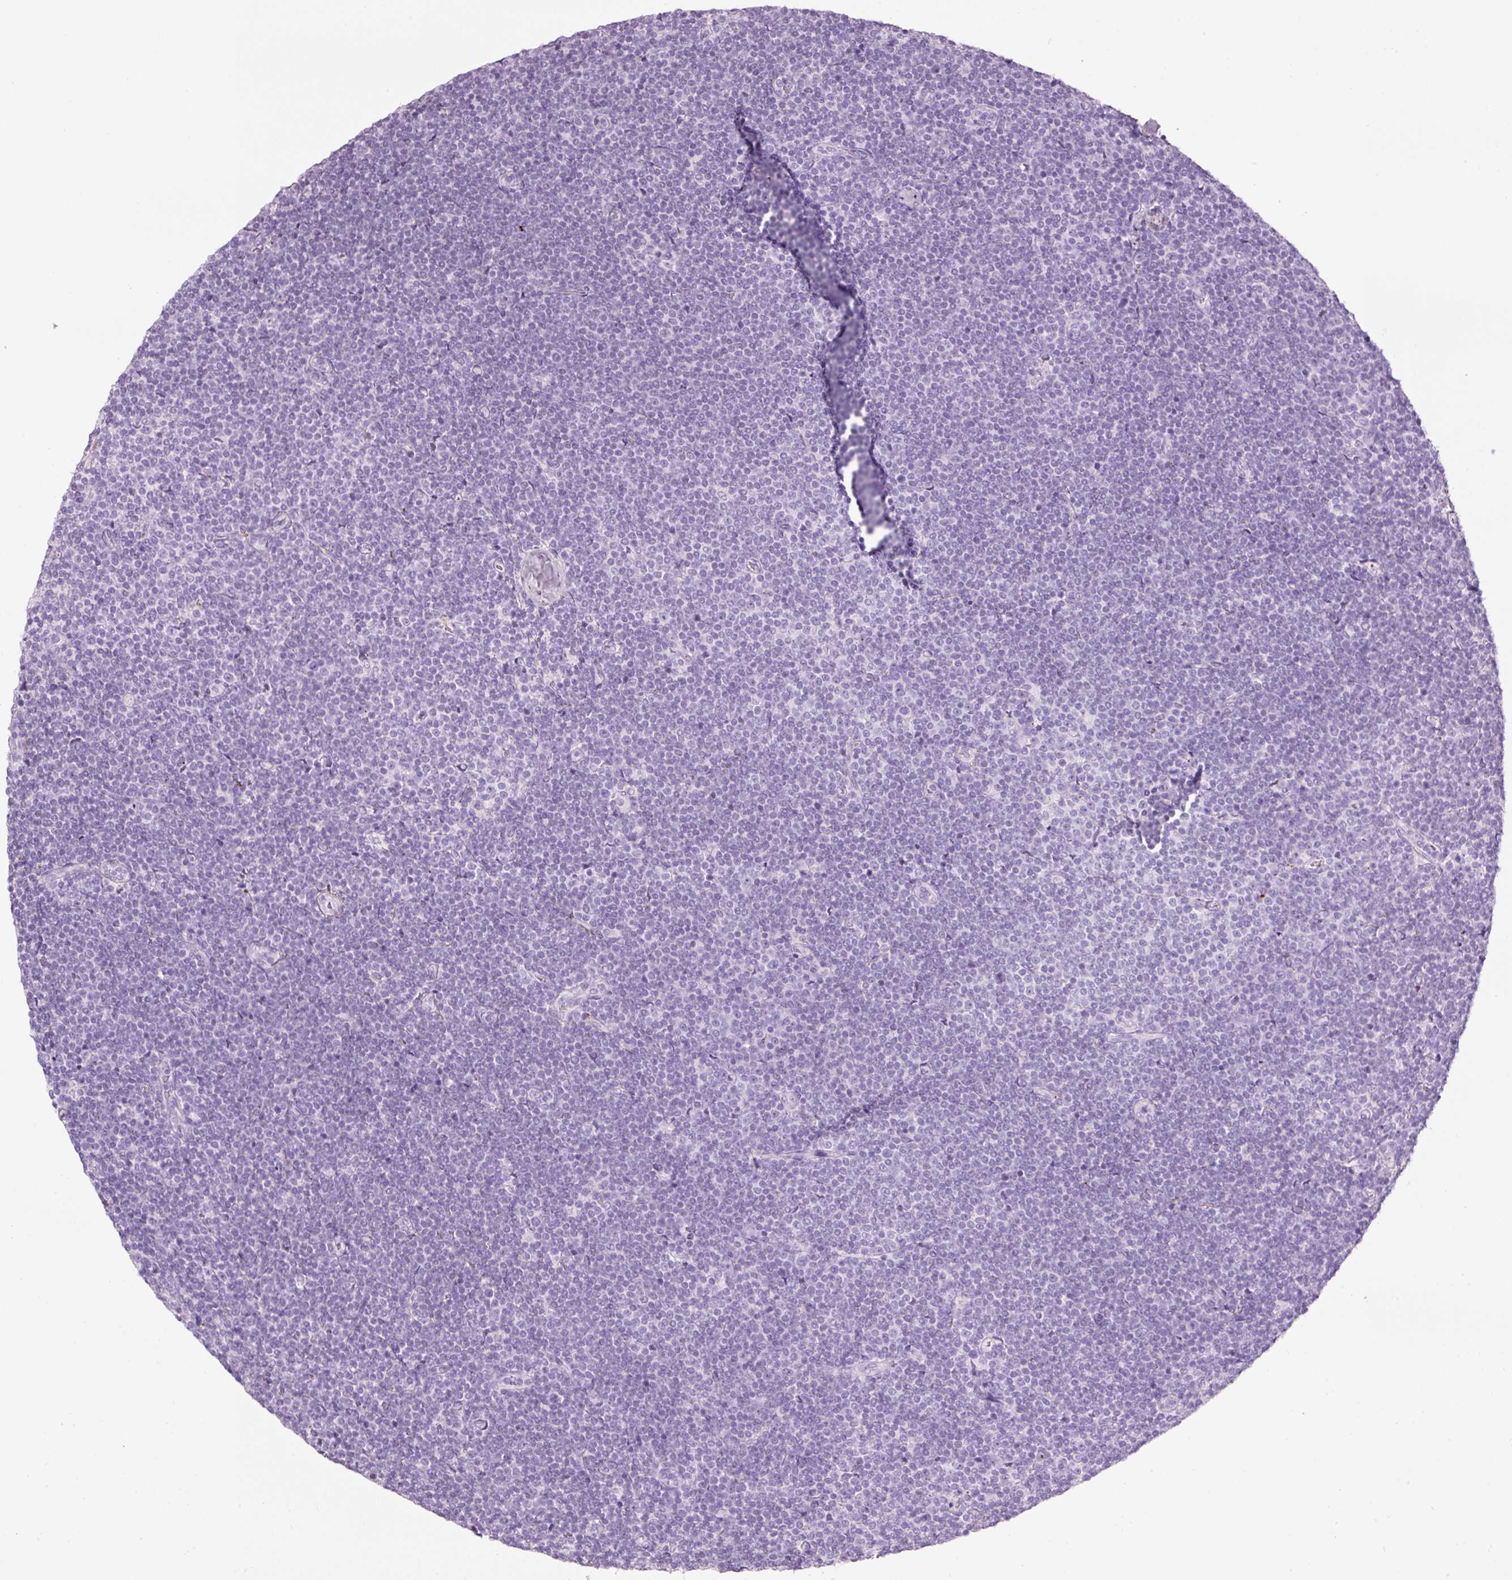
{"staining": {"intensity": "negative", "quantity": "none", "location": "none"}, "tissue": "lymphoma", "cell_type": "Tumor cells", "image_type": "cancer", "snomed": [{"axis": "morphology", "description": "Malignant lymphoma, non-Hodgkin's type, Low grade"}, {"axis": "topography", "description": "Lymph node"}], "caption": "An immunohistochemistry photomicrograph of lymphoma is shown. There is no staining in tumor cells of lymphoma.", "gene": "MFAP4", "patient": {"sex": "male", "age": 48}}